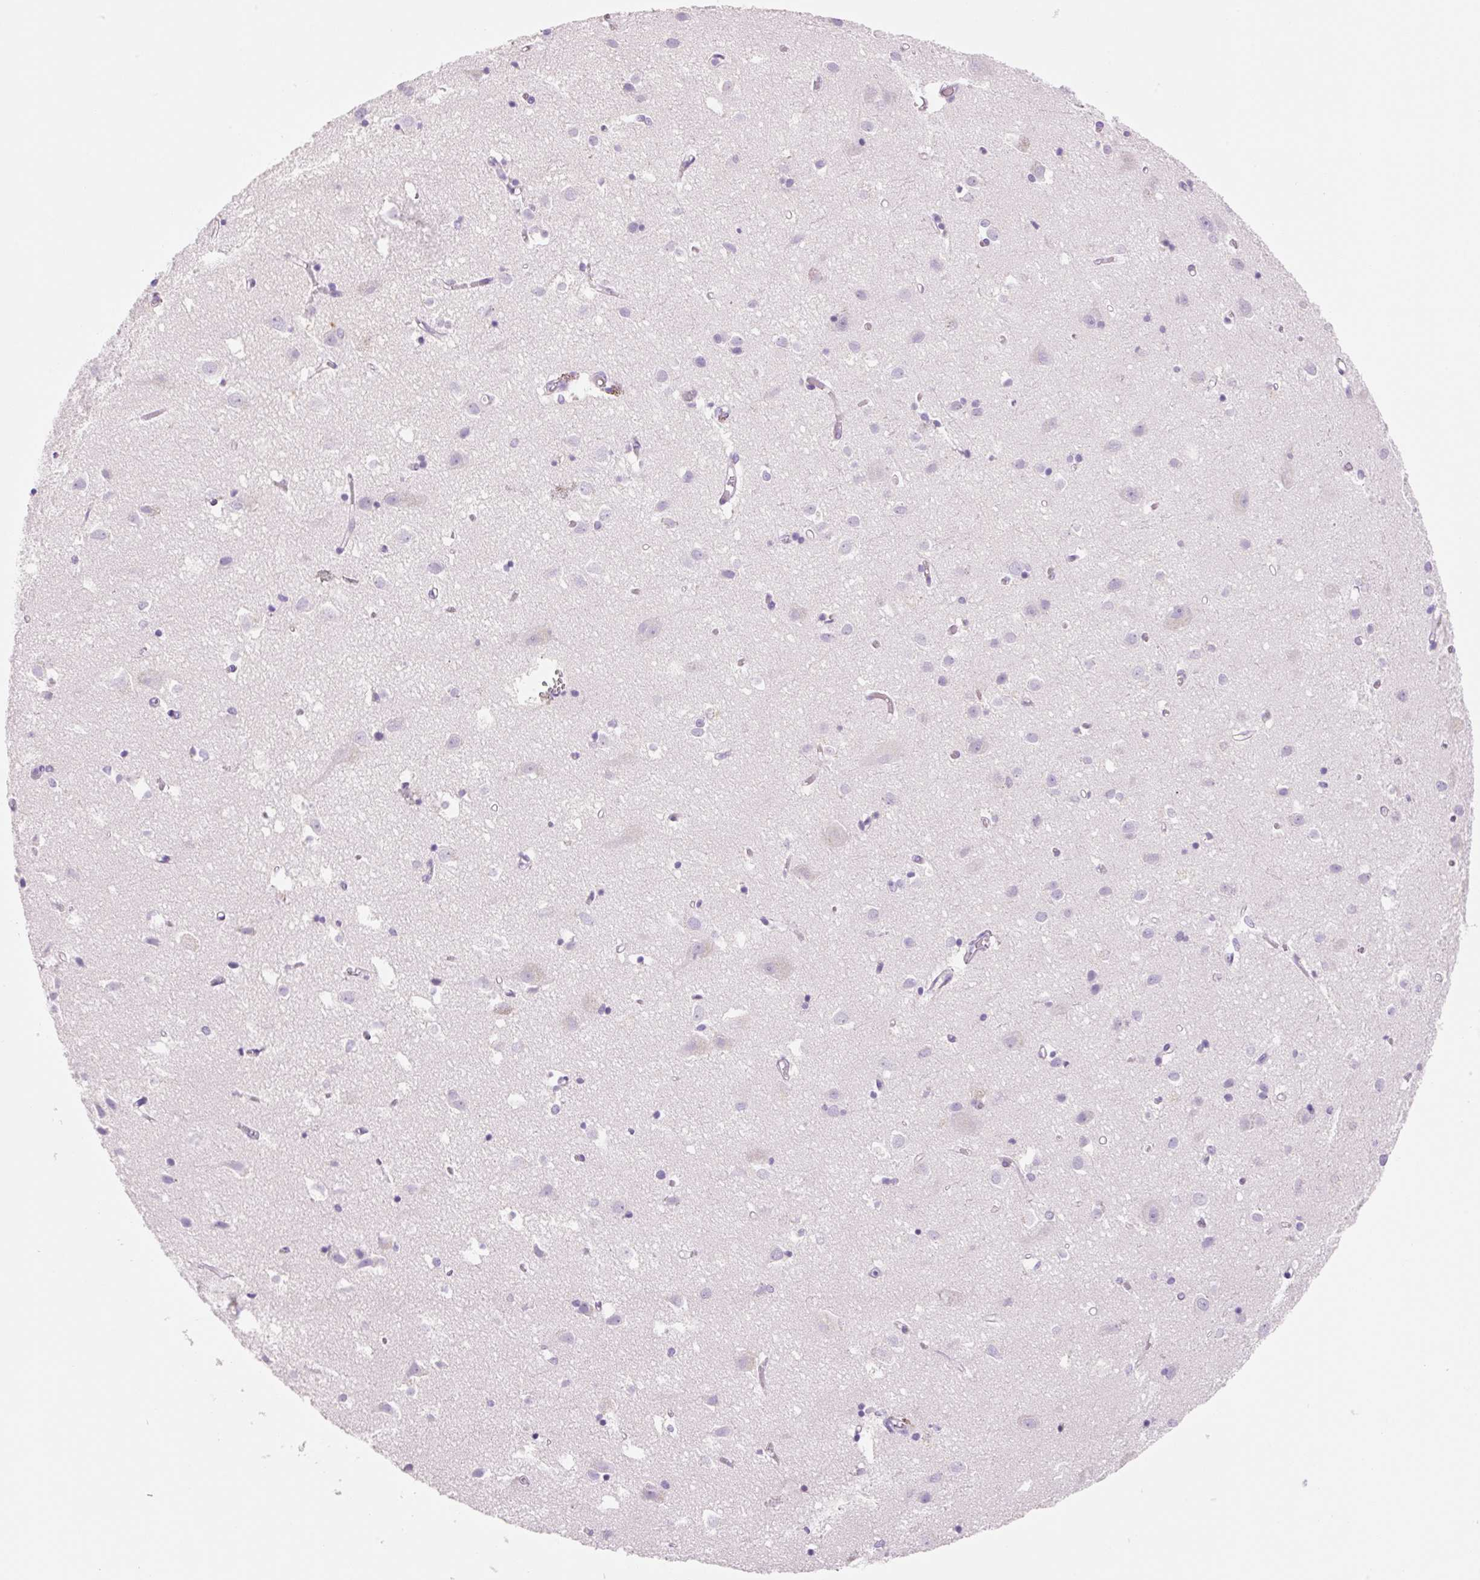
{"staining": {"intensity": "negative", "quantity": "none", "location": "none"}, "tissue": "cerebral cortex", "cell_type": "Endothelial cells", "image_type": "normal", "snomed": [{"axis": "morphology", "description": "Normal tissue, NOS"}, {"axis": "topography", "description": "Cerebral cortex"}], "caption": "IHC of benign human cerebral cortex exhibits no expression in endothelial cells.", "gene": "FABP5", "patient": {"sex": "male", "age": 70}}